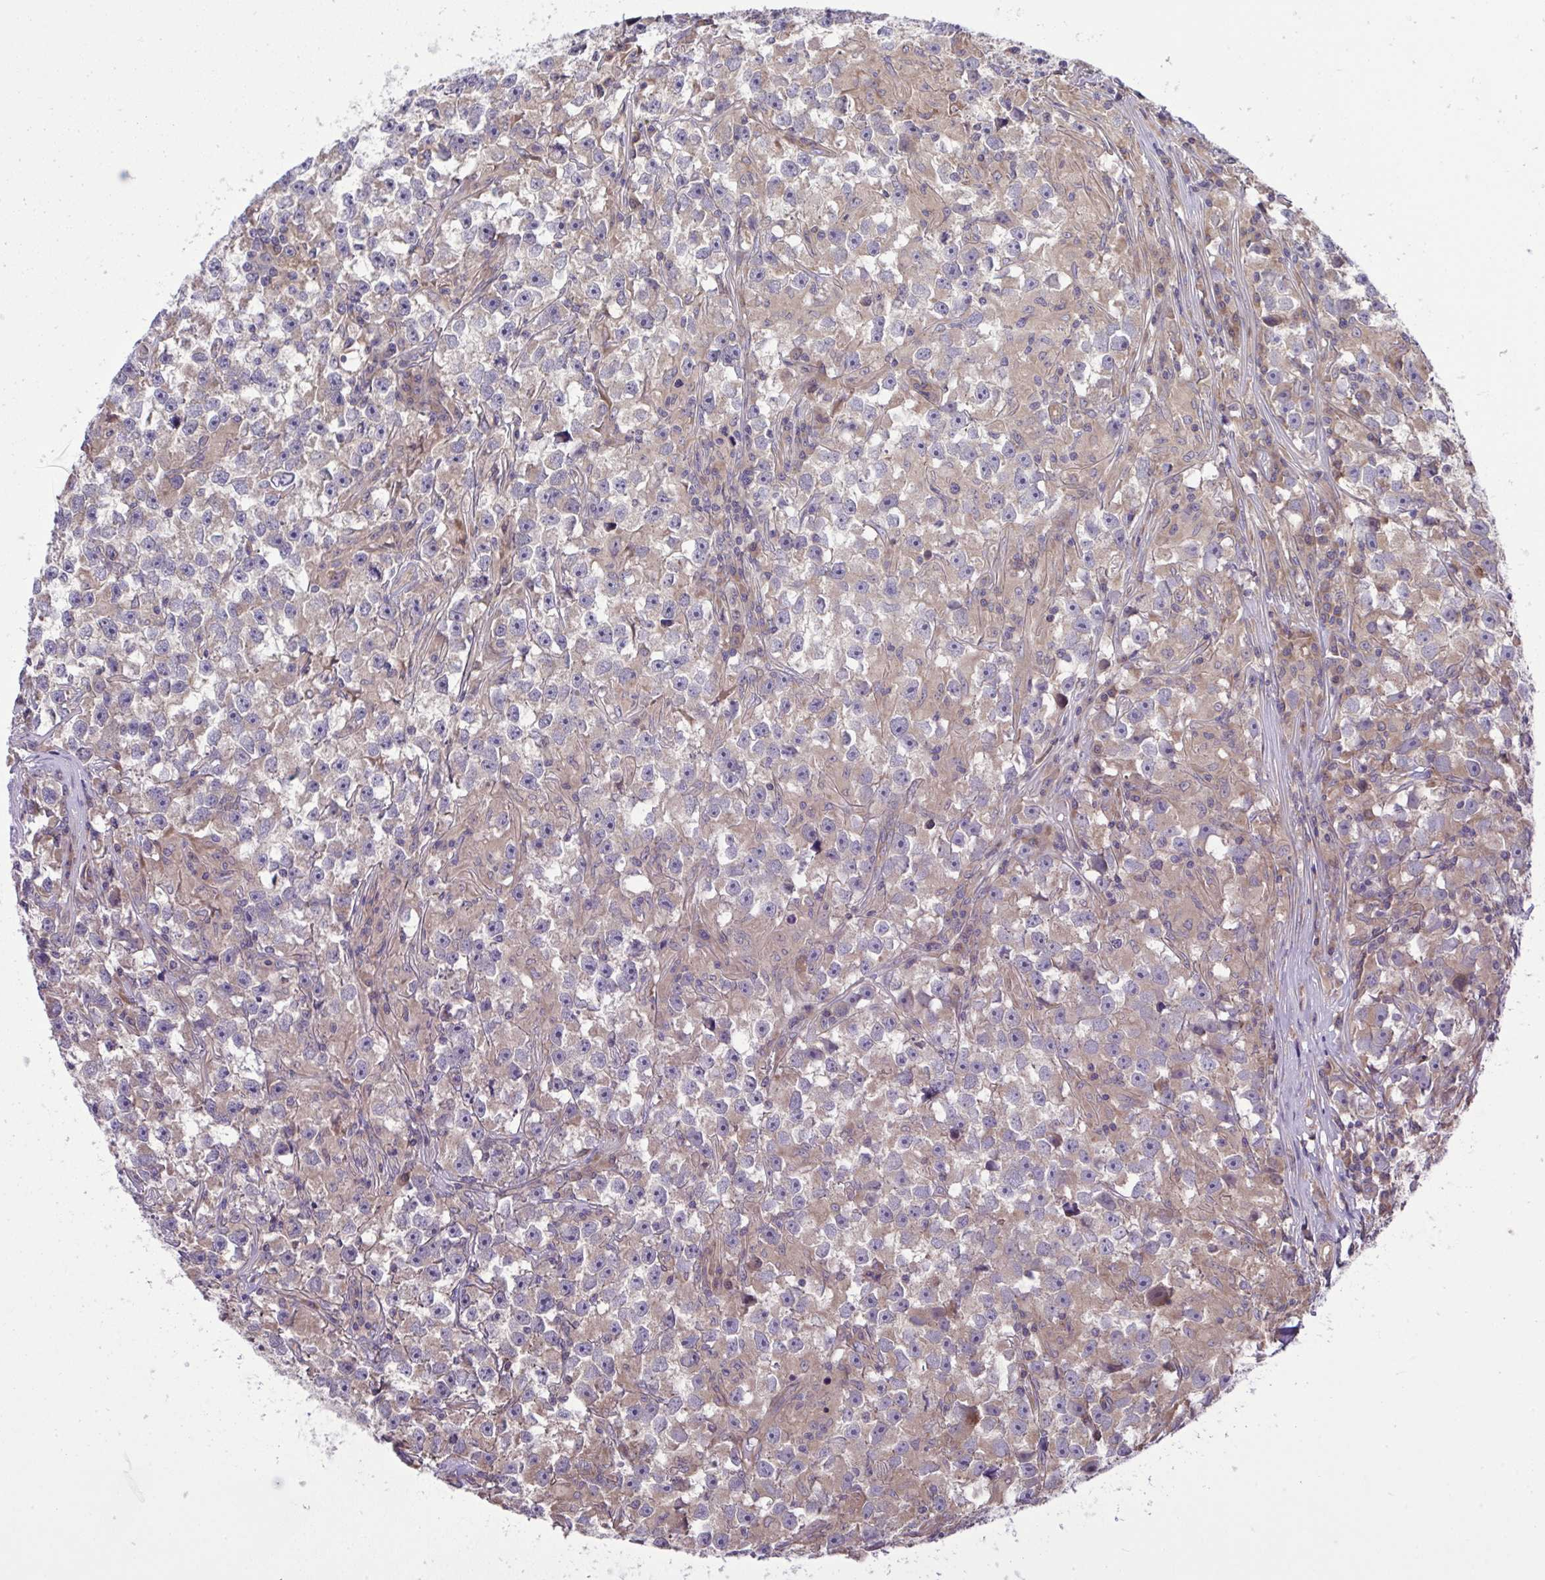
{"staining": {"intensity": "negative", "quantity": "none", "location": "none"}, "tissue": "testis cancer", "cell_type": "Tumor cells", "image_type": "cancer", "snomed": [{"axis": "morphology", "description": "Seminoma, NOS"}, {"axis": "topography", "description": "Testis"}], "caption": "High power microscopy micrograph of an immunohistochemistry (IHC) image of testis cancer, revealing no significant positivity in tumor cells. (DAB (3,3'-diaminobenzidine) immunohistochemistry, high magnification).", "gene": "GRB14", "patient": {"sex": "male", "age": 33}}